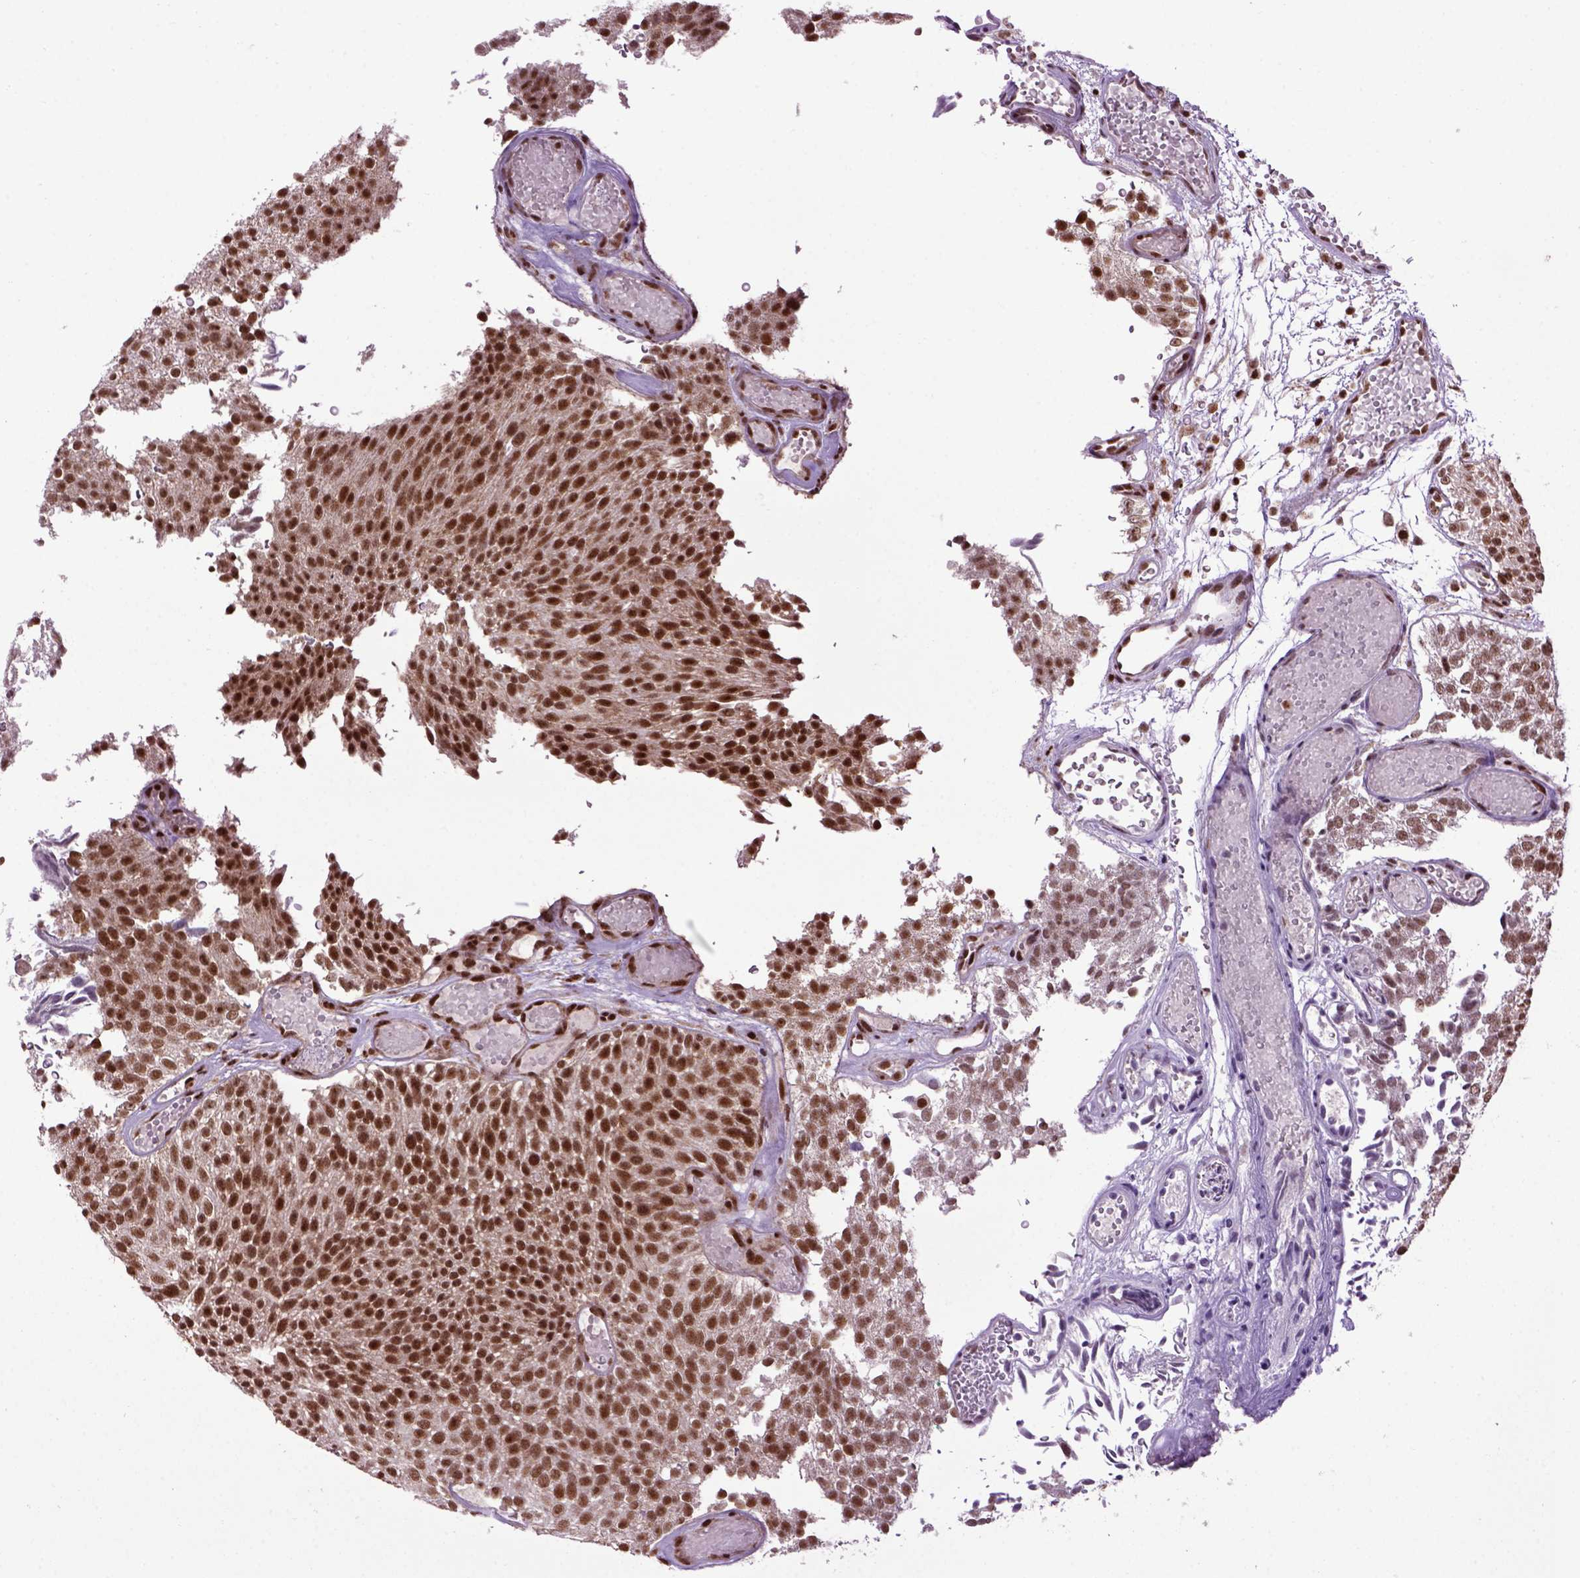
{"staining": {"intensity": "strong", "quantity": ">75%", "location": "nuclear"}, "tissue": "urothelial cancer", "cell_type": "Tumor cells", "image_type": "cancer", "snomed": [{"axis": "morphology", "description": "Urothelial carcinoma, Low grade"}, {"axis": "topography", "description": "Urinary bladder"}], "caption": "IHC micrograph of human low-grade urothelial carcinoma stained for a protein (brown), which demonstrates high levels of strong nuclear expression in about >75% of tumor cells.", "gene": "CELF1", "patient": {"sex": "male", "age": 78}}